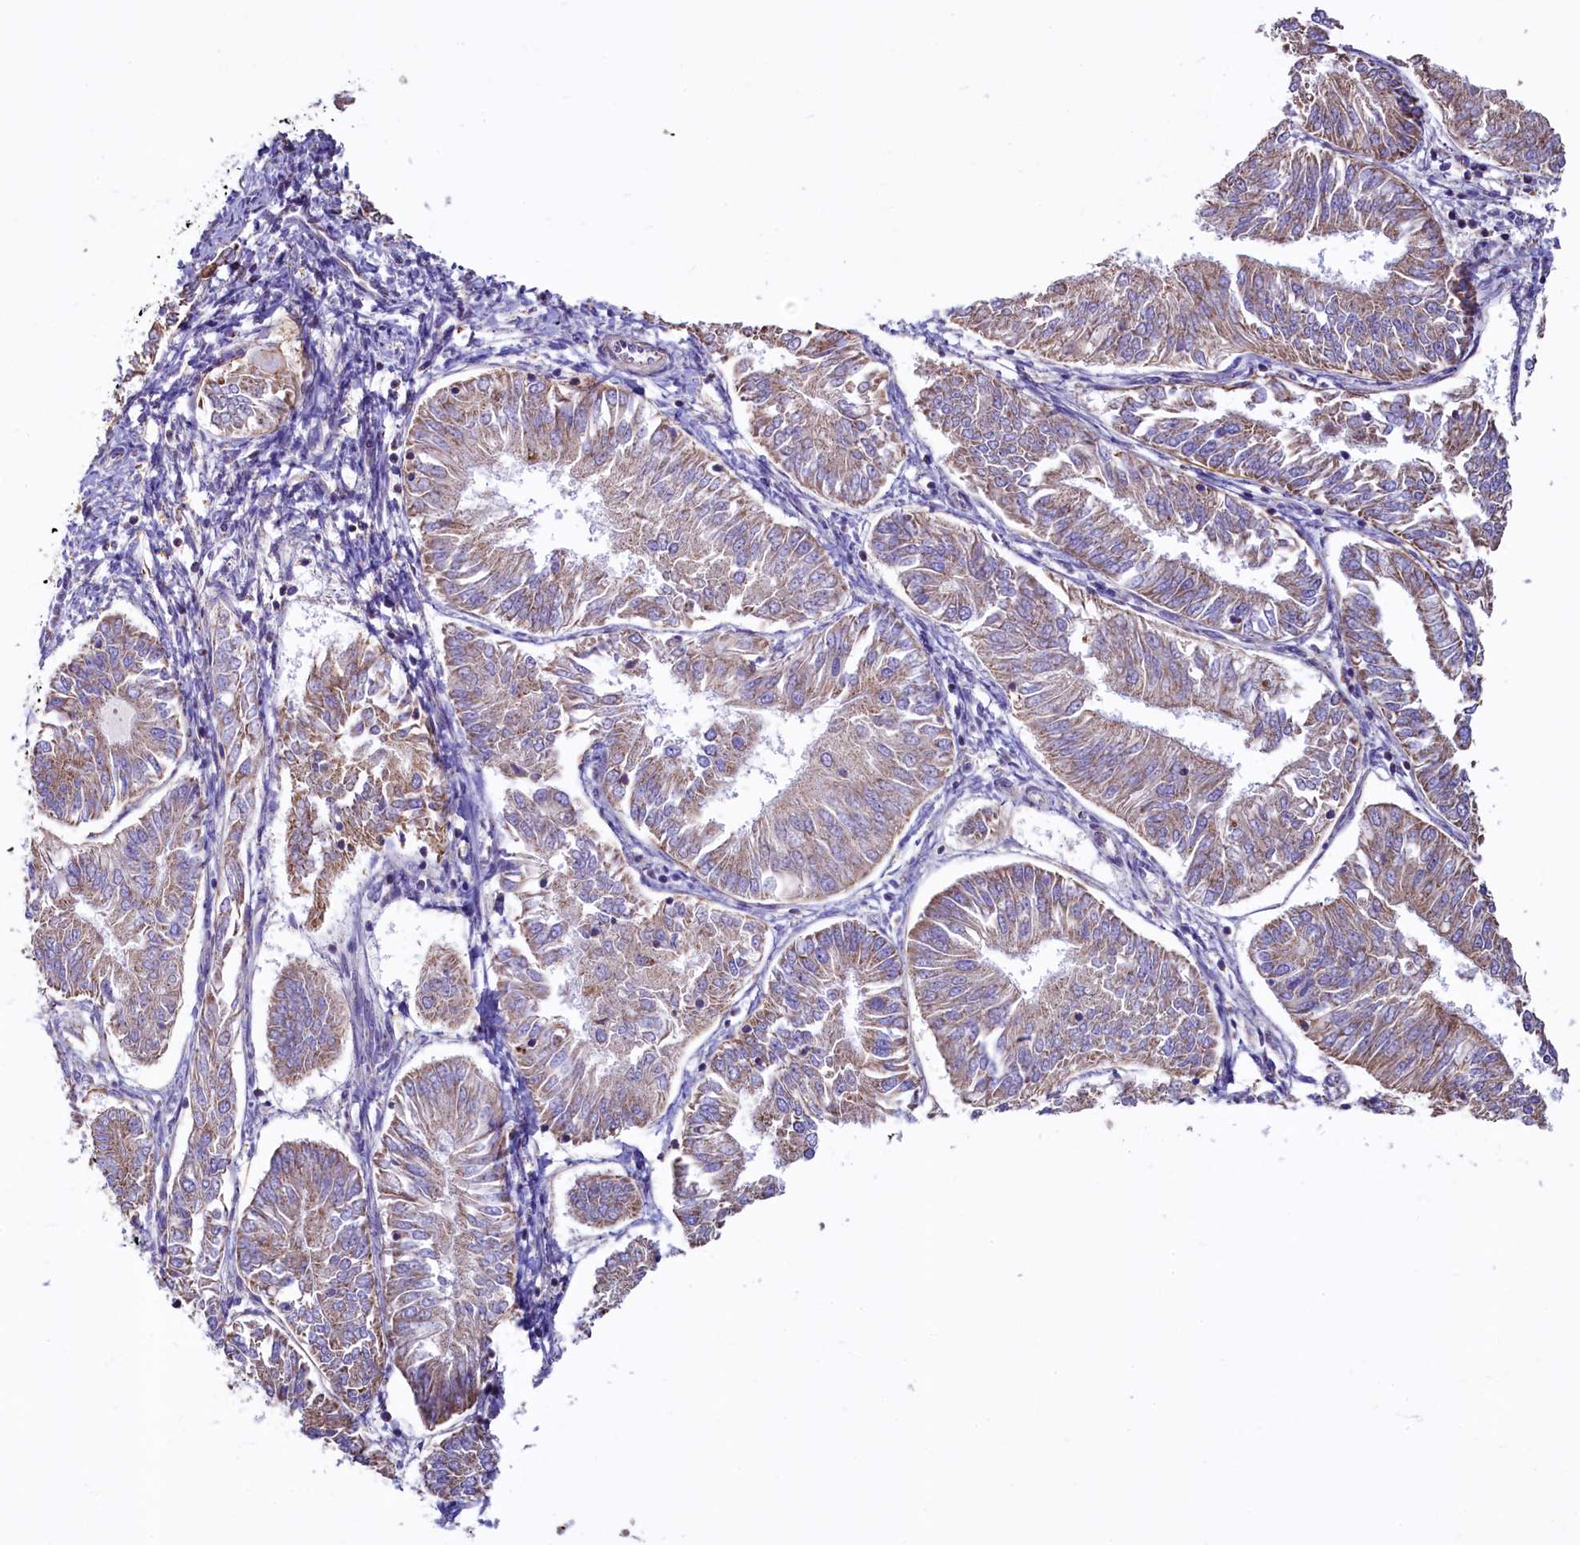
{"staining": {"intensity": "weak", "quantity": "25%-75%", "location": "cytoplasmic/membranous"}, "tissue": "endometrial cancer", "cell_type": "Tumor cells", "image_type": "cancer", "snomed": [{"axis": "morphology", "description": "Adenocarcinoma, NOS"}, {"axis": "topography", "description": "Endometrium"}], "caption": "This is an image of immunohistochemistry (IHC) staining of endometrial adenocarcinoma, which shows weak positivity in the cytoplasmic/membranous of tumor cells.", "gene": "VWCE", "patient": {"sex": "female", "age": 58}}